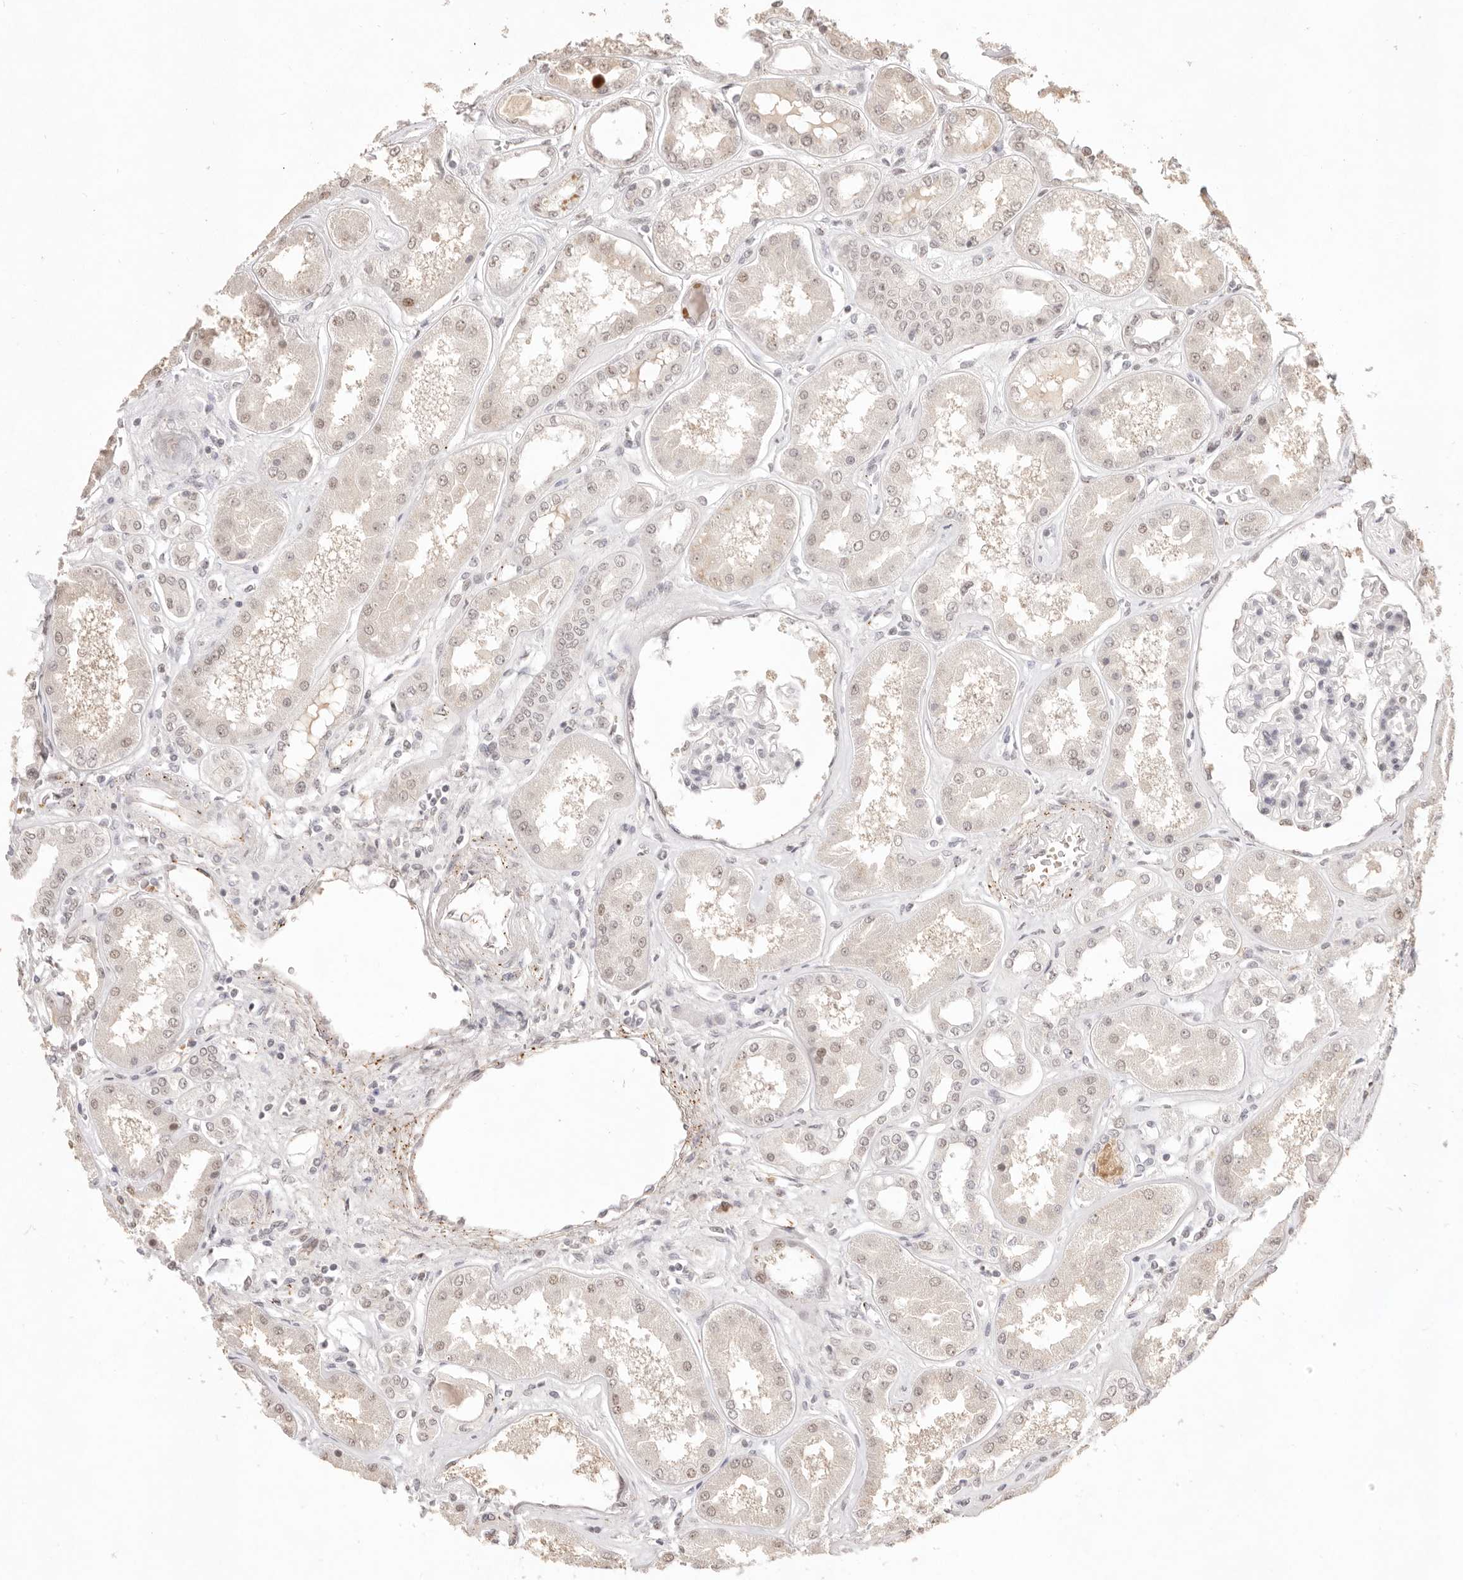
{"staining": {"intensity": "negative", "quantity": "none", "location": "none"}, "tissue": "kidney", "cell_type": "Cells in glomeruli", "image_type": "normal", "snomed": [{"axis": "morphology", "description": "Normal tissue, NOS"}, {"axis": "topography", "description": "Kidney"}], "caption": "DAB (3,3'-diaminobenzidine) immunohistochemical staining of unremarkable kidney demonstrates no significant expression in cells in glomeruli.", "gene": "MEP1A", "patient": {"sex": "female", "age": 56}}